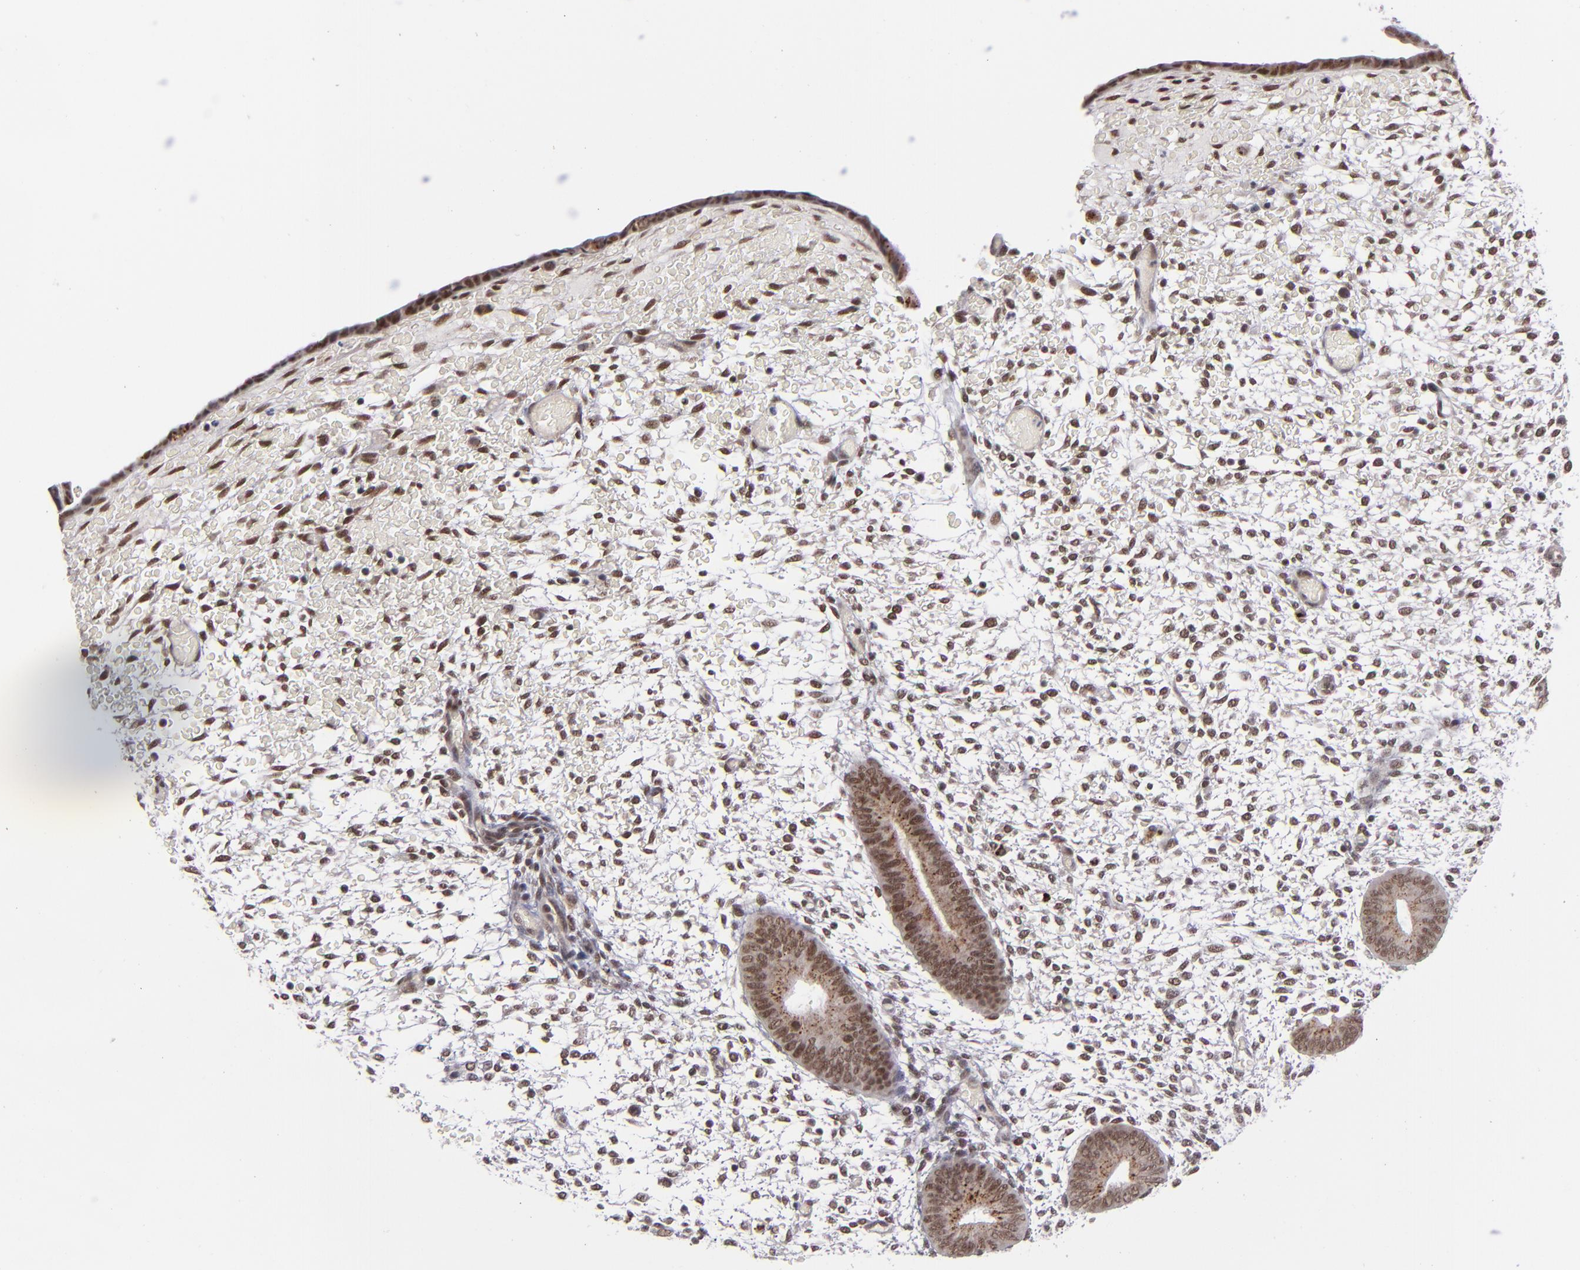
{"staining": {"intensity": "moderate", "quantity": ">75%", "location": "nuclear"}, "tissue": "endometrium", "cell_type": "Cells in endometrial stroma", "image_type": "normal", "snomed": [{"axis": "morphology", "description": "Normal tissue, NOS"}, {"axis": "topography", "description": "Endometrium"}], "caption": "Endometrium was stained to show a protein in brown. There is medium levels of moderate nuclear staining in approximately >75% of cells in endometrial stroma.", "gene": "MLLT3", "patient": {"sex": "female", "age": 42}}